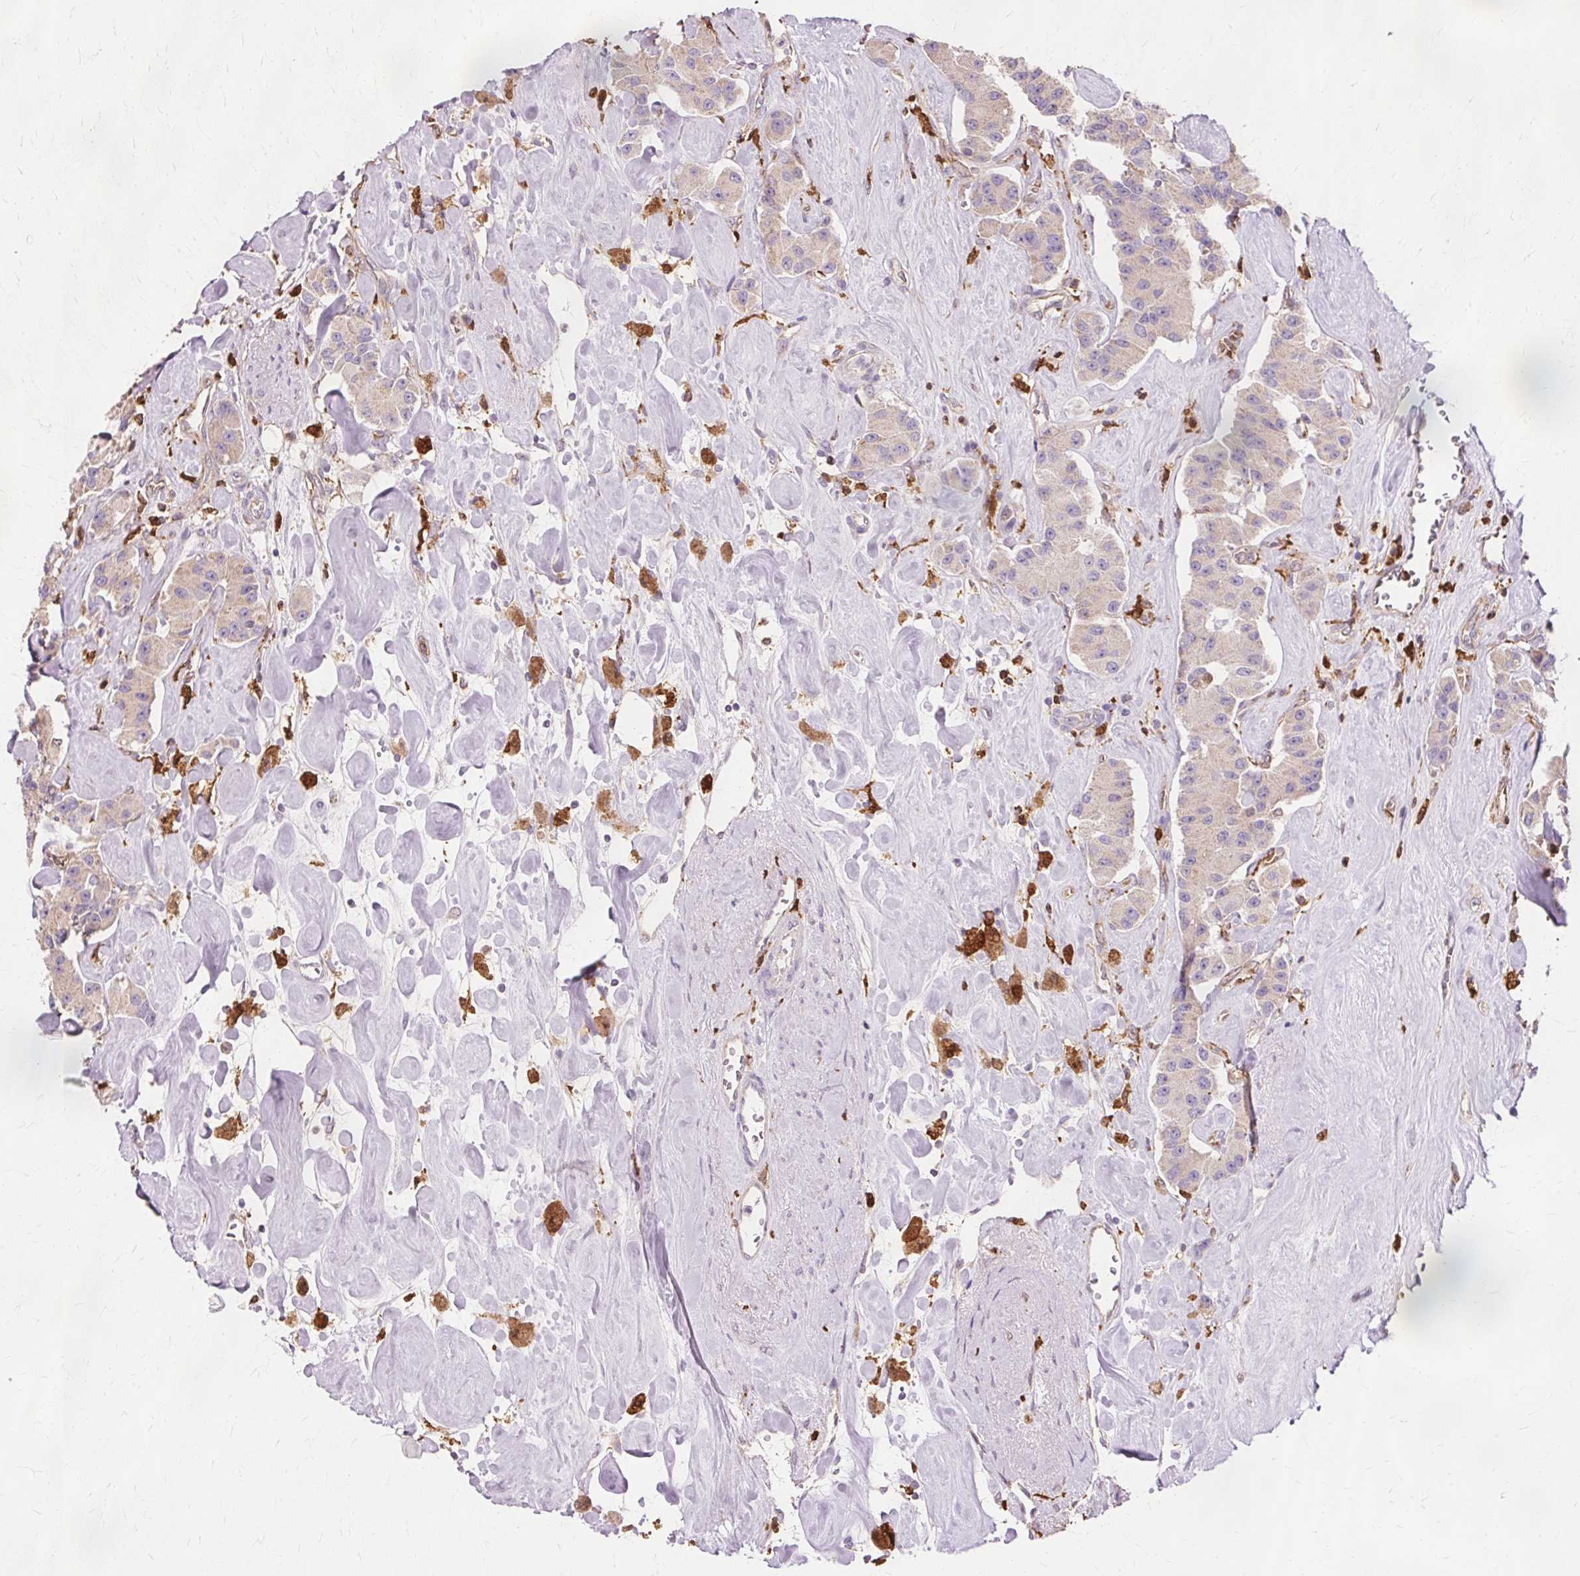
{"staining": {"intensity": "weak", "quantity": "25%-75%", "location": "cytoplasmic/membranous"}, "tissue": "carcinoid", "cell_type": "Tumor cells", "image_type": "cancer", "snomed": [{"axis": "morphology", "description": "Carcinoid, malignant, NOS"}, {"axis": "topography", "description": "Pancreas"}], "caption": "Immunohistochemical staining of carcinoid displays low levels of weak cytoplasmic/membranous positivity in approximately 25%-75% of tumor cells.", "gene": "GPX1", "patient": {"sex": "male", "age": 41}}